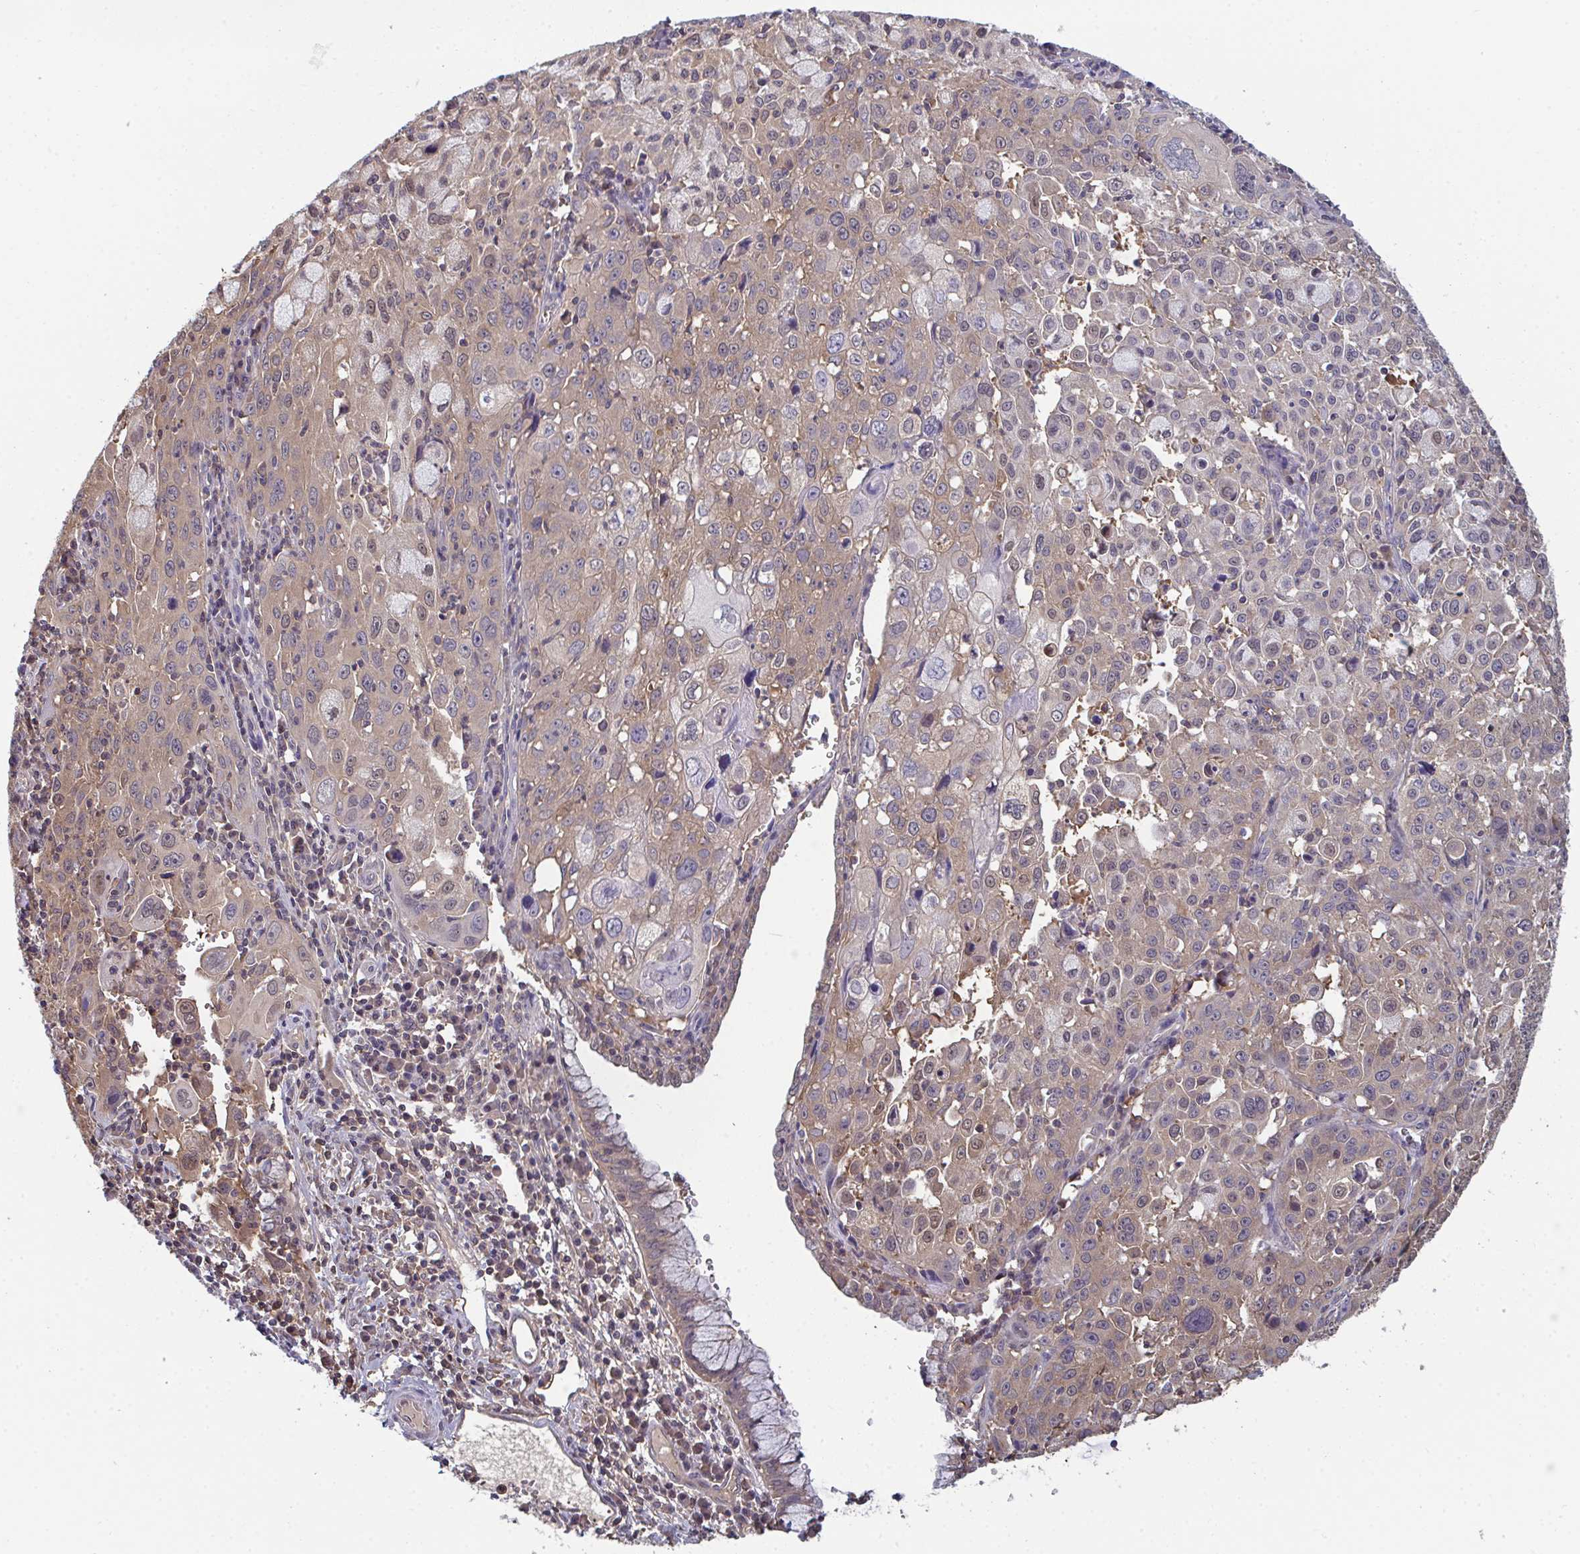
{"staining": {"intensity": "moderate", "quantity": "25%-75%", "location": "cytoplasmic/membranous,nuclear"}, "tissue": "cervical cancer", "cell_type": "Tumor cells", "image_type": "cancer", "snomed": [{"axis": "morphology", "description": "Squamous cell carcinoma, NOS"}, {"axis": "topography", "description": "Cervix"}], "caption": "Human cervical cancer stained with a protein marker demonstrates moderate staining in tumor cells.", "gene": "TTC9C", "patient": {"sex": "female", "age": 42}}